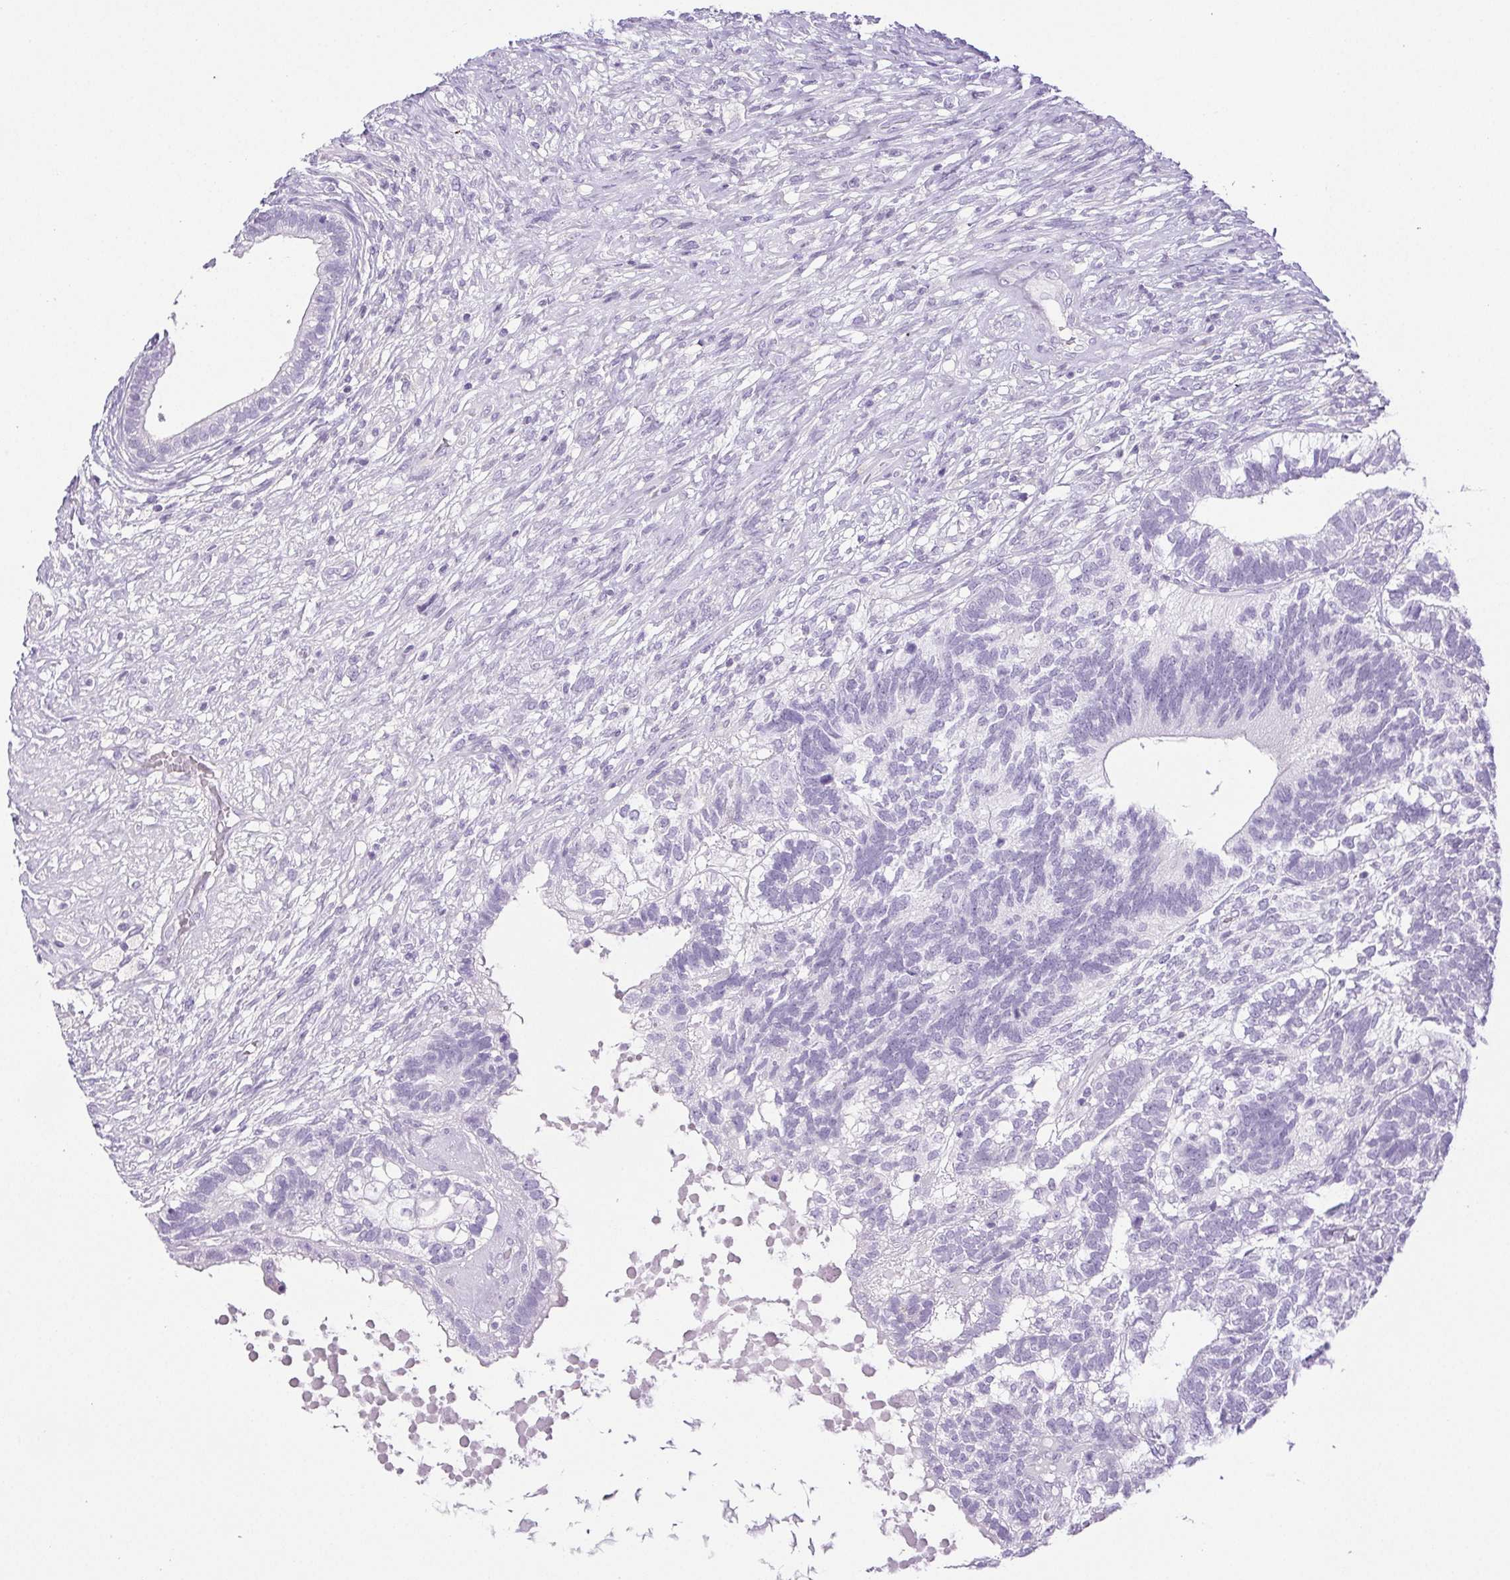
{"staining": {"intensity": "negative", "quantity": "none", "location": "none"}, "tissue": "testis cancer", "cell_type": "Tumor cells", "image_type": "cancer", "snomed": [{"axis": "morphology", "description": "Seminoma, NOS"}, {"axis": "morphology", "description": "Carcinoma, Embryonal, NOS"}, {"axis": "topography", "description": "Testis"}], "caption": "Immunohistochemistry photomicrograph of human testis cancer stained for a protein (brown), which exhibits no staining in tumor cells.", "gene": "HLA-G", "patient": {"sex": "male", "age": 41}}